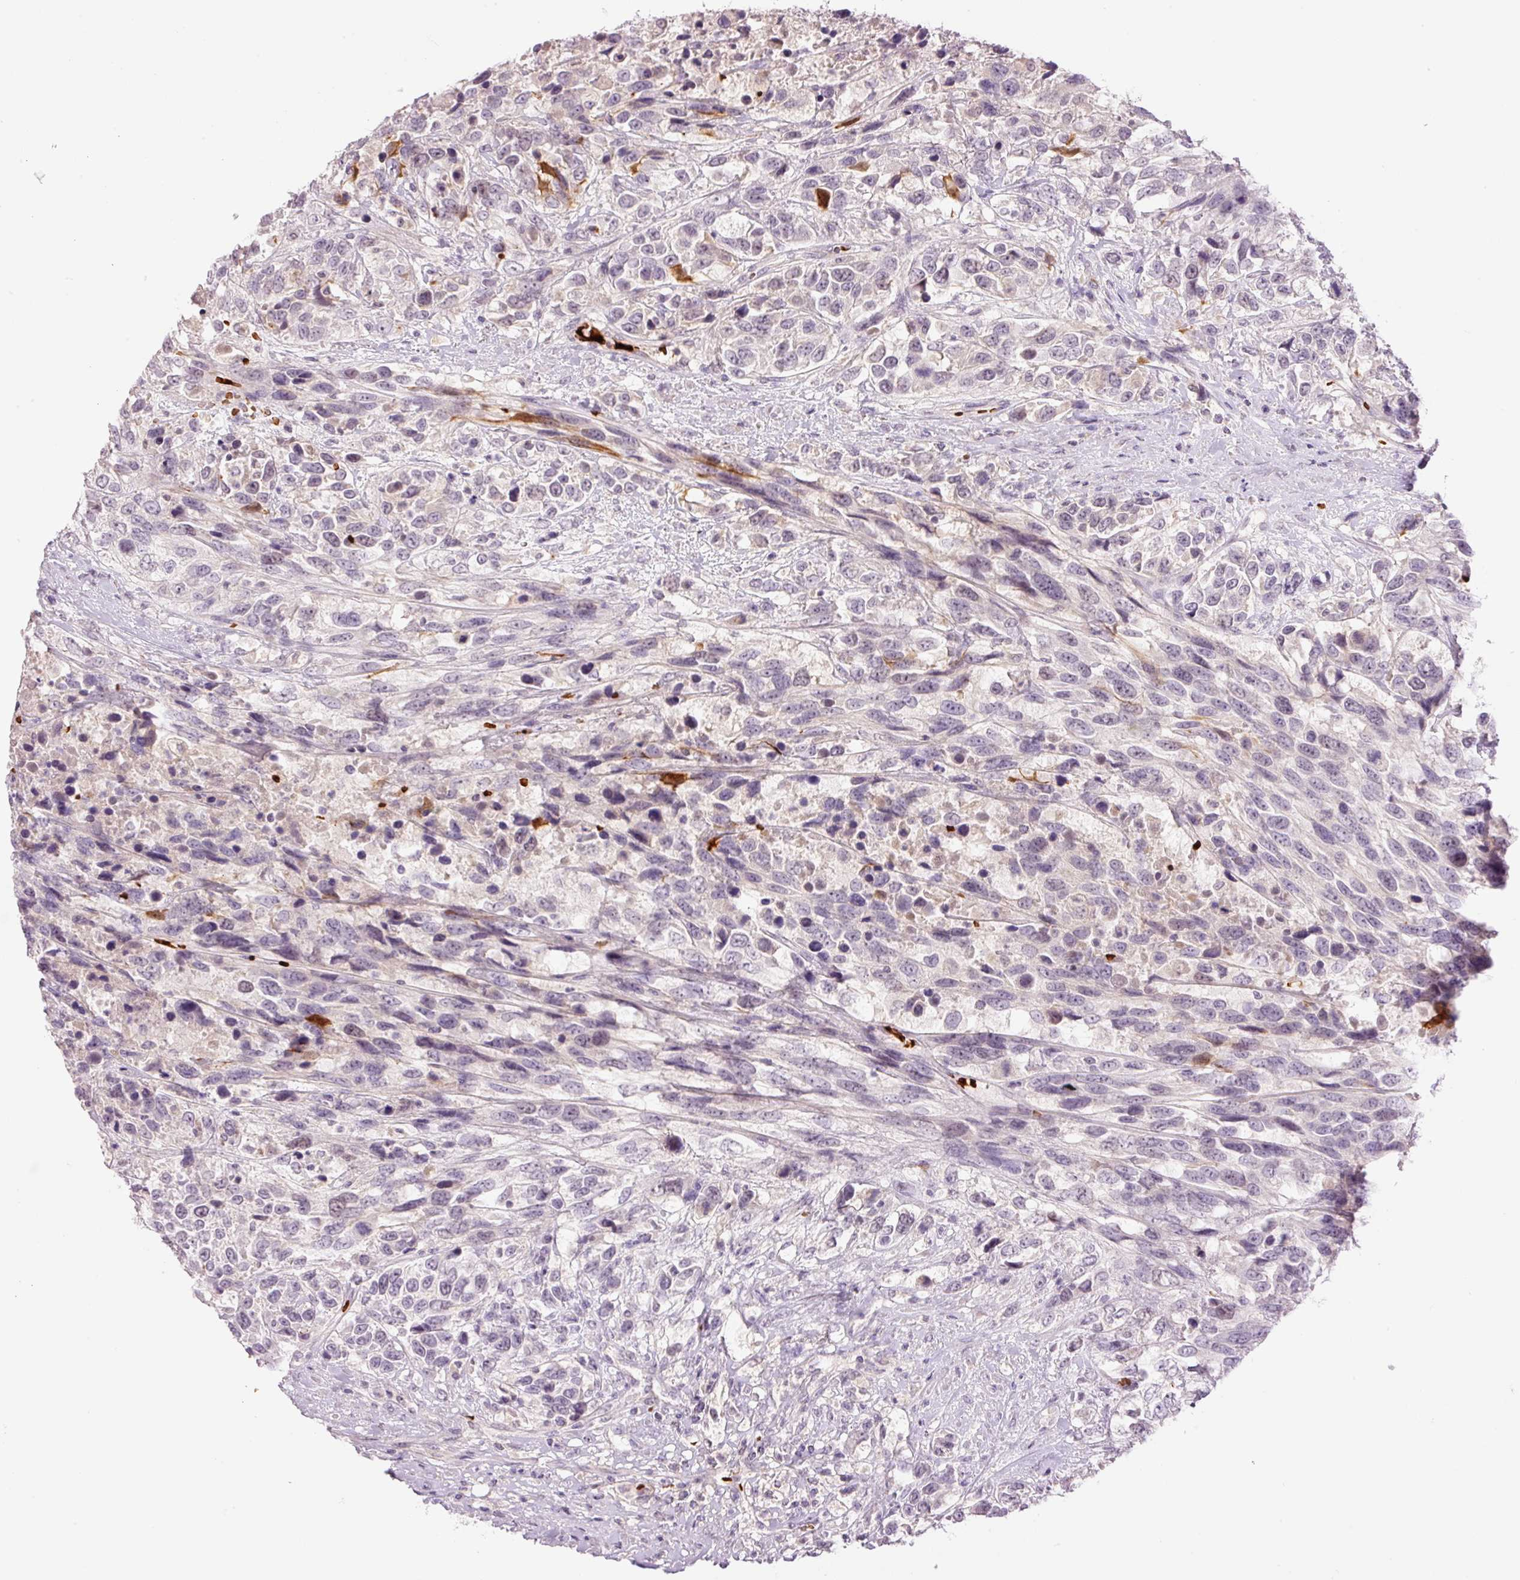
{"staining": {"intensity": "negative", "quantity": "none", "location": "none"}, "tissue": "urothelial cancer", "cell_type": "Tumor cells", "image_type": "cancer", "snomed": [{"axis": "morphology", "description": "Urothelial carcinoma, High grade"}, {"axis": "topography", "description": "Urinary bladder"}], "caption": "A high-resolution micrograph shows IHC staining of high-grade urothelial carcinoma, which demonstrates no significant staining in tumor cells.", "gene": "LY6G6D", "patient": {"sex": "female", "age": 70}}